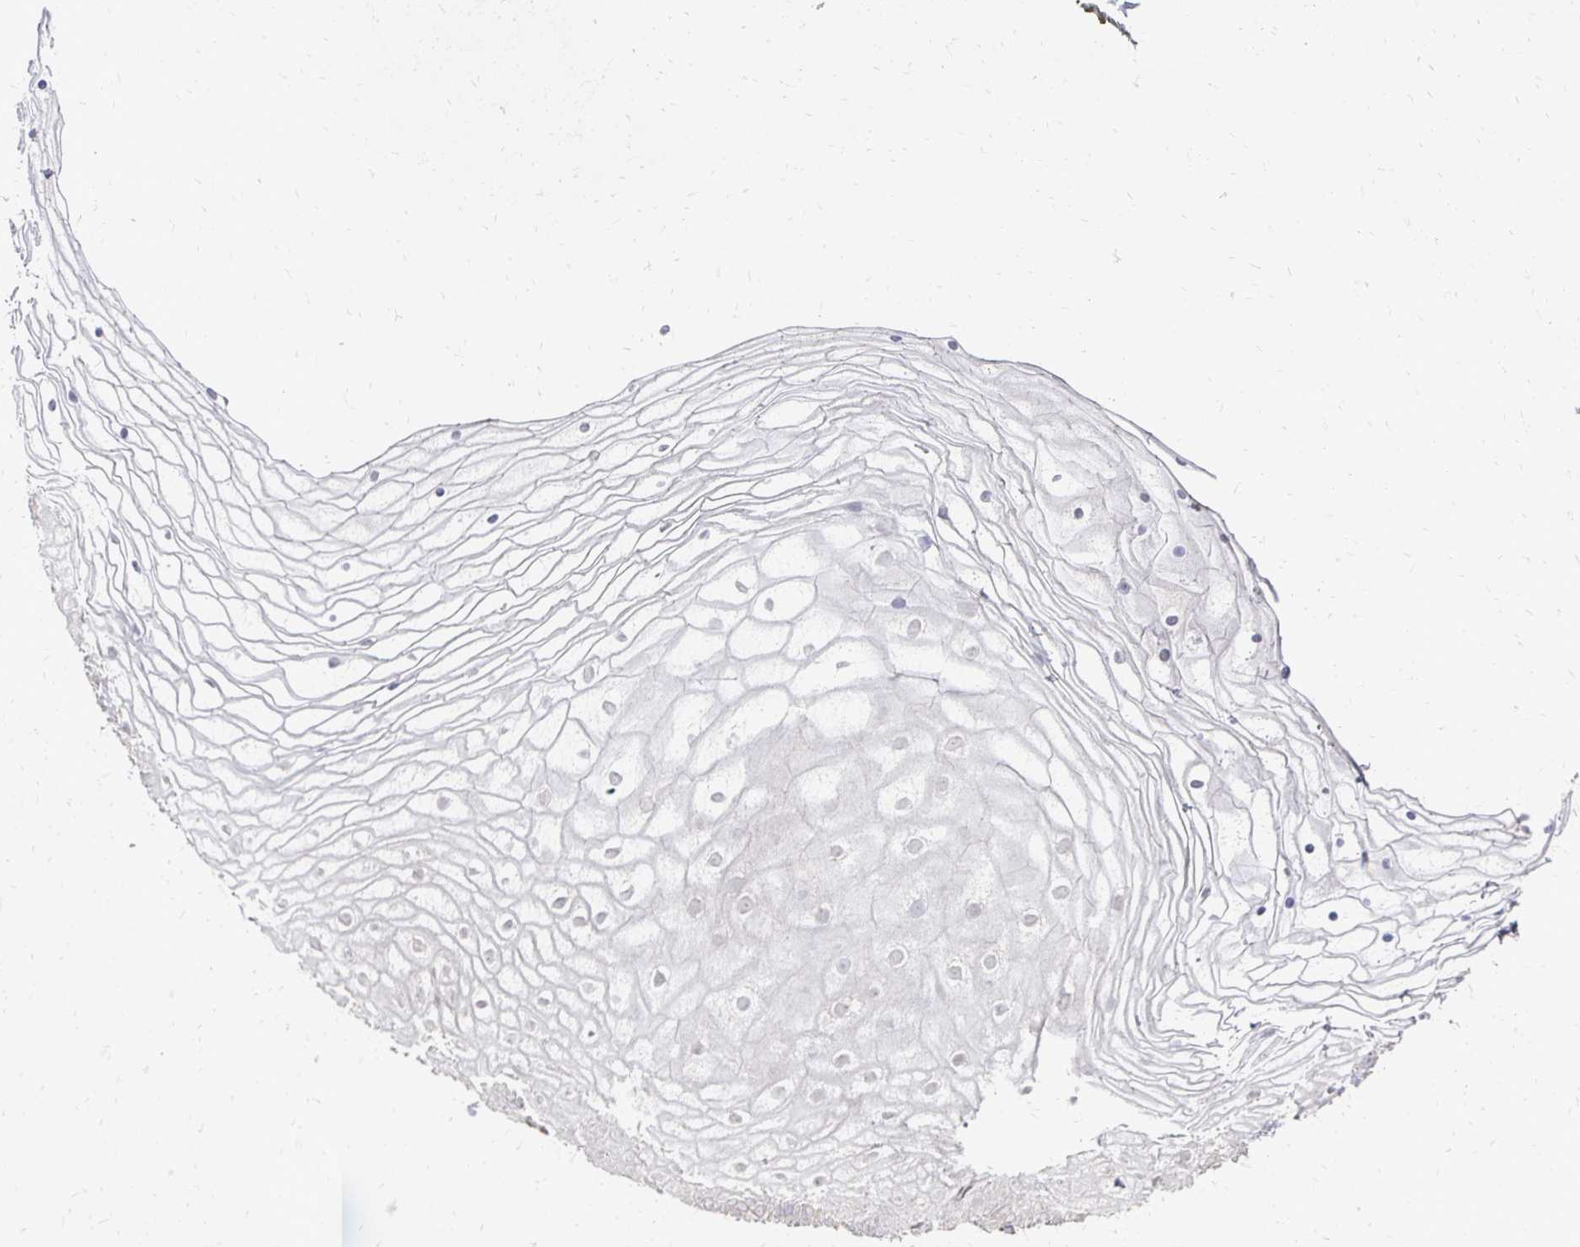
{"staining": {"intensity": "negative", "quantity": "none", "location": "none"}, "tissue": "vagina", "cell_type": "Squamous epithelial cells", "image_type": "normal", "snomed": [{"axis": "morphology", "description": "Normal tissue, NOS"}, {"axis": "topography", "description": "Vagina"}], "caption": "IHC micrograph of benign vagina: human vagina stained with DAB (3,3'-diaminobenzidine) shows no significant protein positivity in squamous epithelial cells. (DAB (3,3'-diaminobenzidine) IHC with hematoxylin counter stain).", "gene": "ZNF727", "patient": {"sex": "female", "age": 56}}